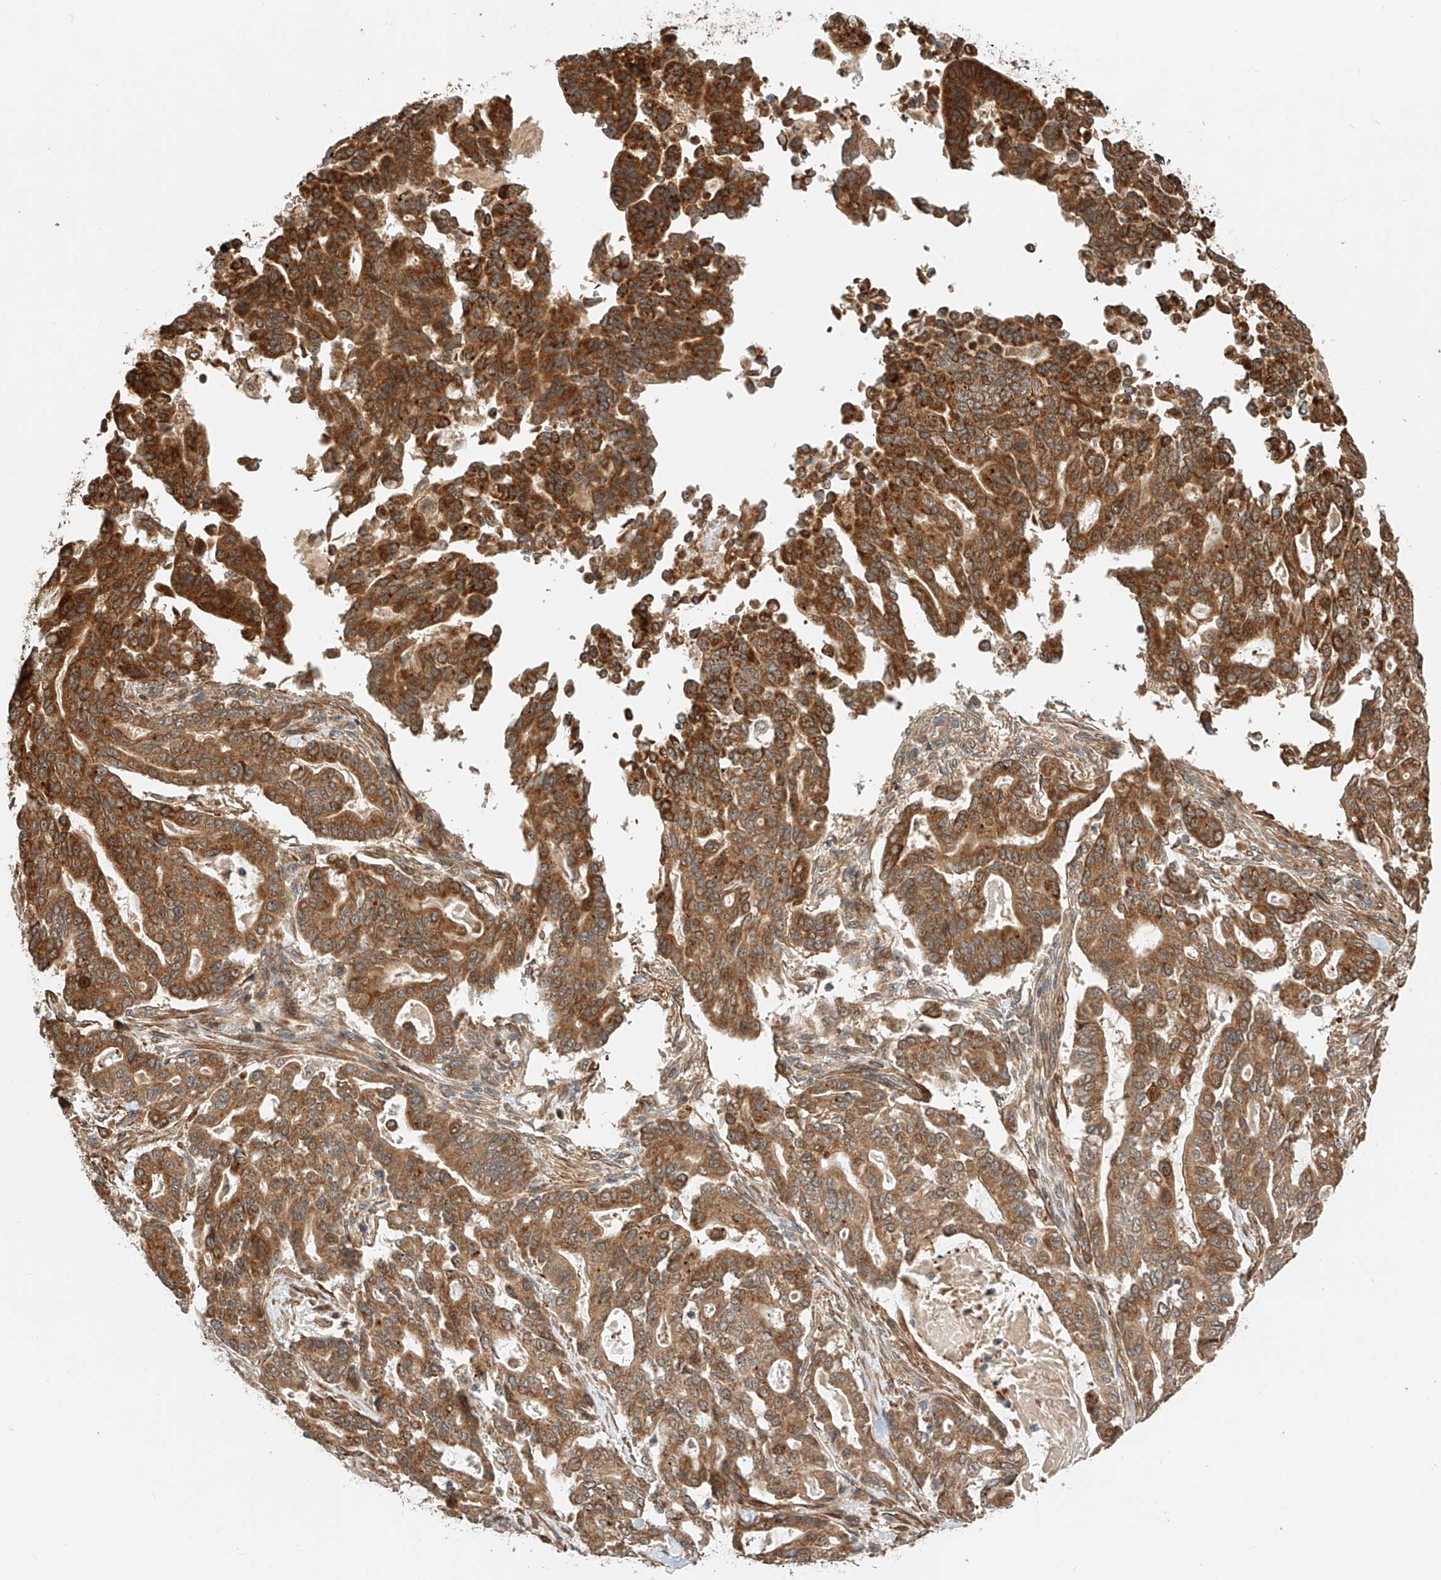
{"staining": {"intensity": "strong", "quantity": ">75%", "location": "cytoplasmic/membranous"}, "tissue": "pancreatic cancer", "cell_type": "Tumor cells", "image_type": "cancer", "snomed": [{"axis": "morphology", "description": "Adenocarcinoma, NOS"}, {"axis": "topography", "description": "Pancreas"}], "caption": "This is an image of IHC staining of pancreatic adenocarcinoma, which shows strong staining in the cytoplasmic/membranous of tumor cells.", "gene": "CPAMD8", "patient": {"sex": "male", "age": 63}}